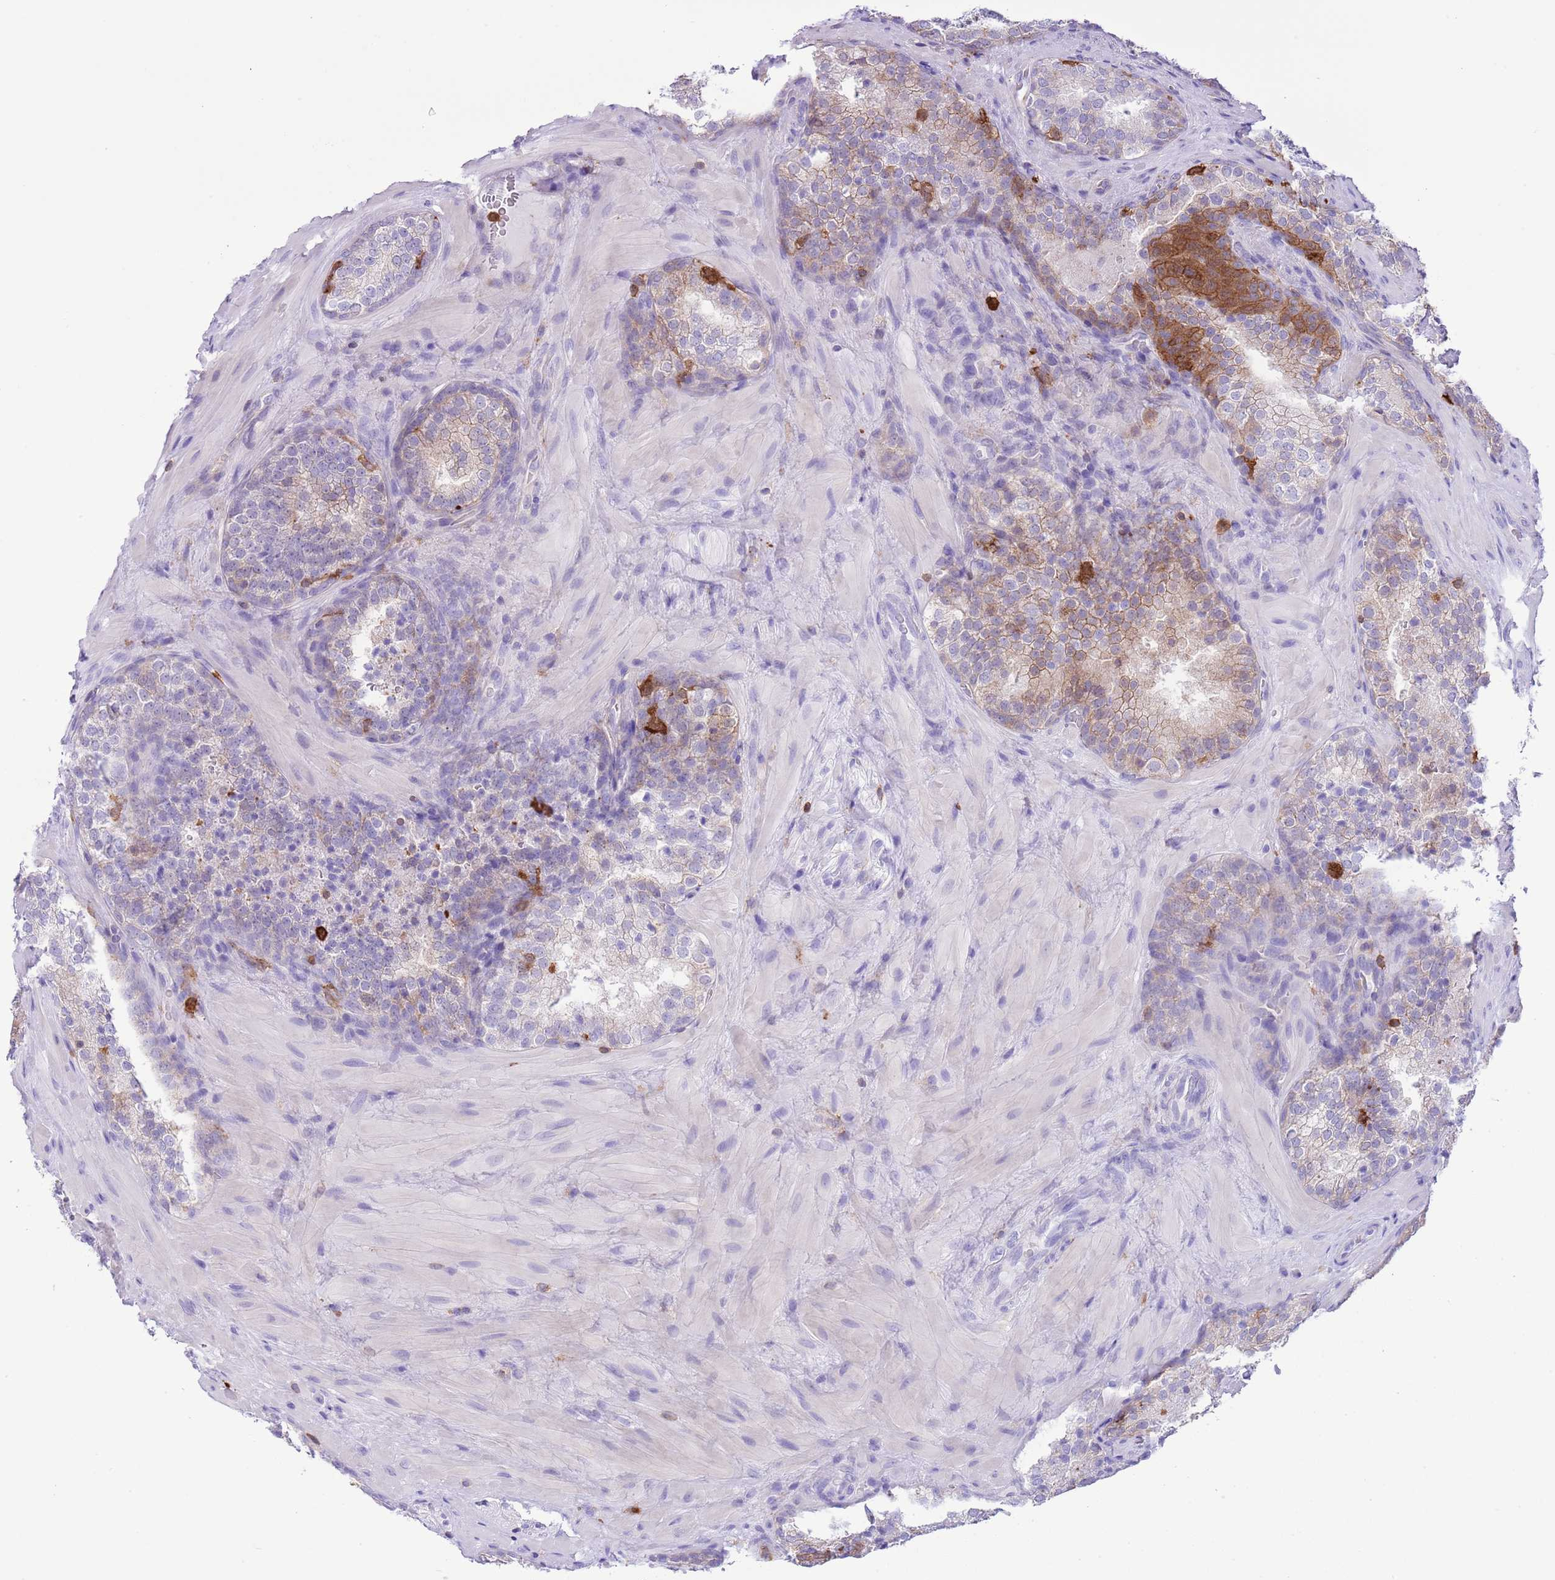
{"staining": {"intensity": "negative", "quantity": "none", "location": "none"}, "tissue": "prostate cancer", "cell_type": "Tumor cells", "image_type": "cancer", "snomed": [{"axis": "morphology", "description": "Adenocarcinoma, High grade"}, {"axis": "topography", "description": "Prostate"}], "caption": "Image shows no significant protein positivity in tumor cells of prostate high-grade adenocarcinoma.", "gene": "EFHD2", "patient": {"sex": "male", "age": 56}}